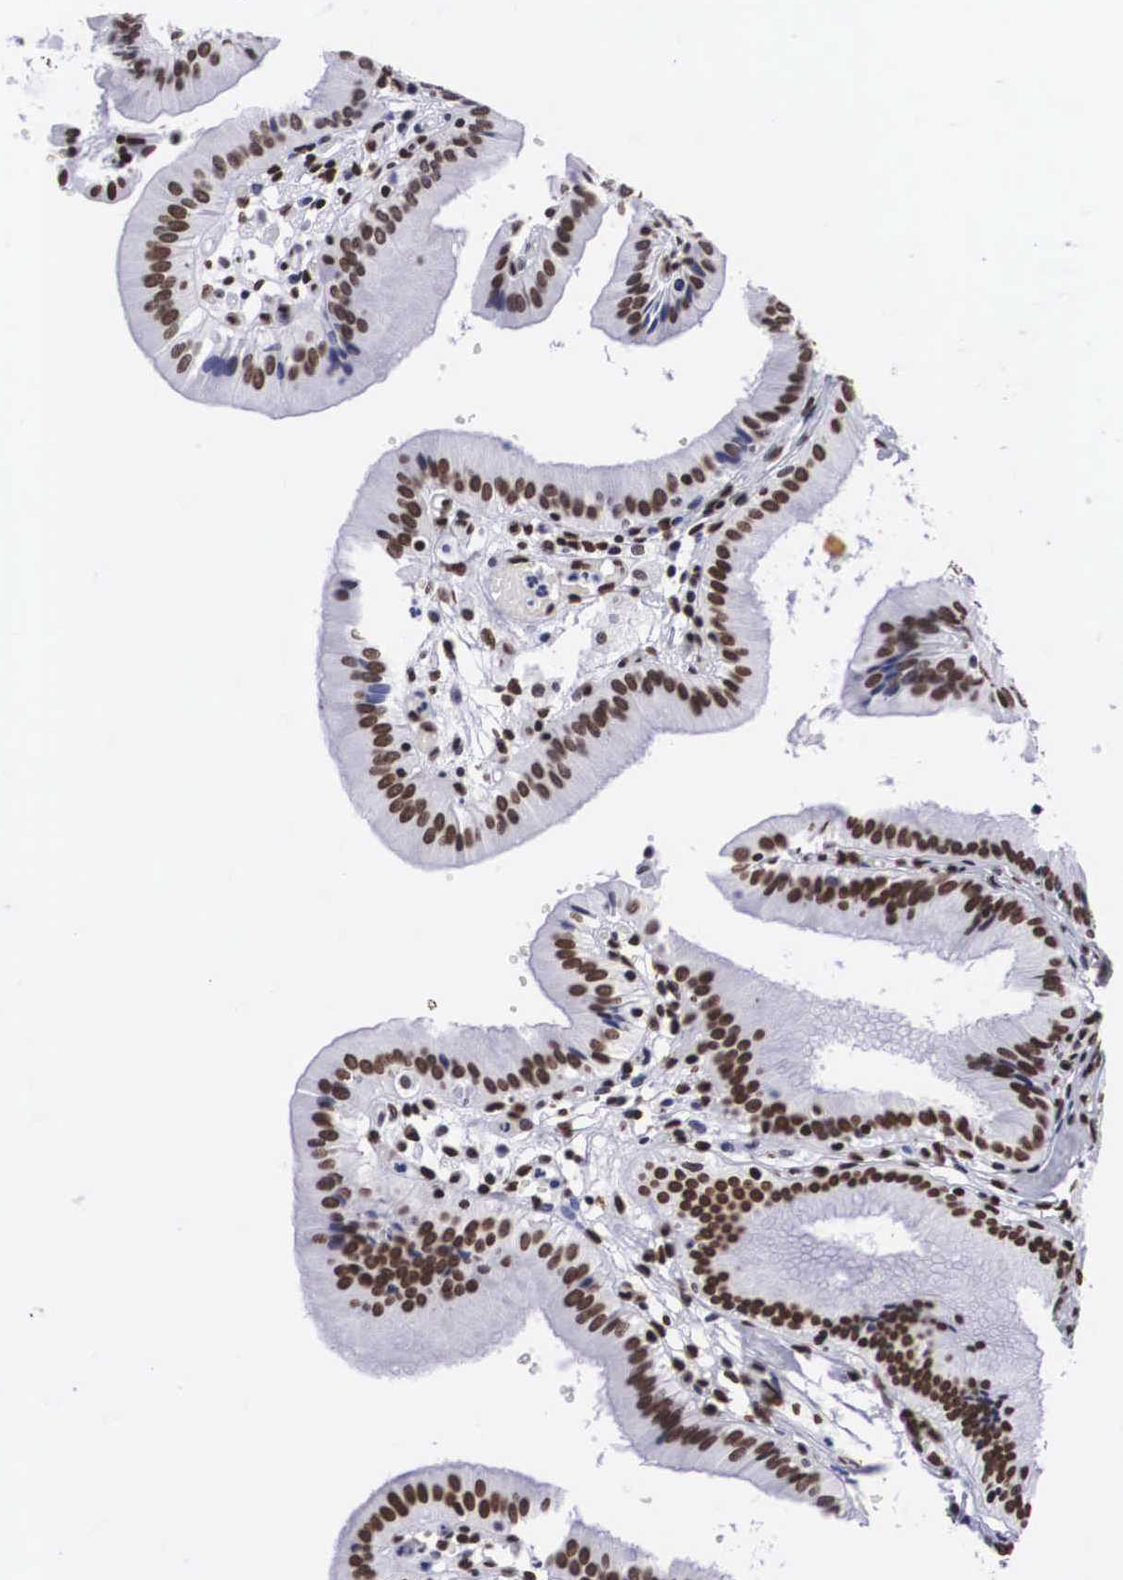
{"staining": {"intensity": "strong", "quantity": ">75%", "location": "nuclear"}, "tissue": "gallbladder", "cell_type": "Glandular cells", "image_type": "normal", "snomed": [{"axis": "morphology", "description": "Normal tissue, NOS"}, {"axis": "topography", "description": "Gallbladder"}], "caption": "IHC micrograph of unremarkable human gallbladder stained for a protein (brown), which shows high levels of strong nuclear expression in approximately >75% of glandular cells.", "gene": "MECP2", "patient": {"sex": "male", "age": 28}}